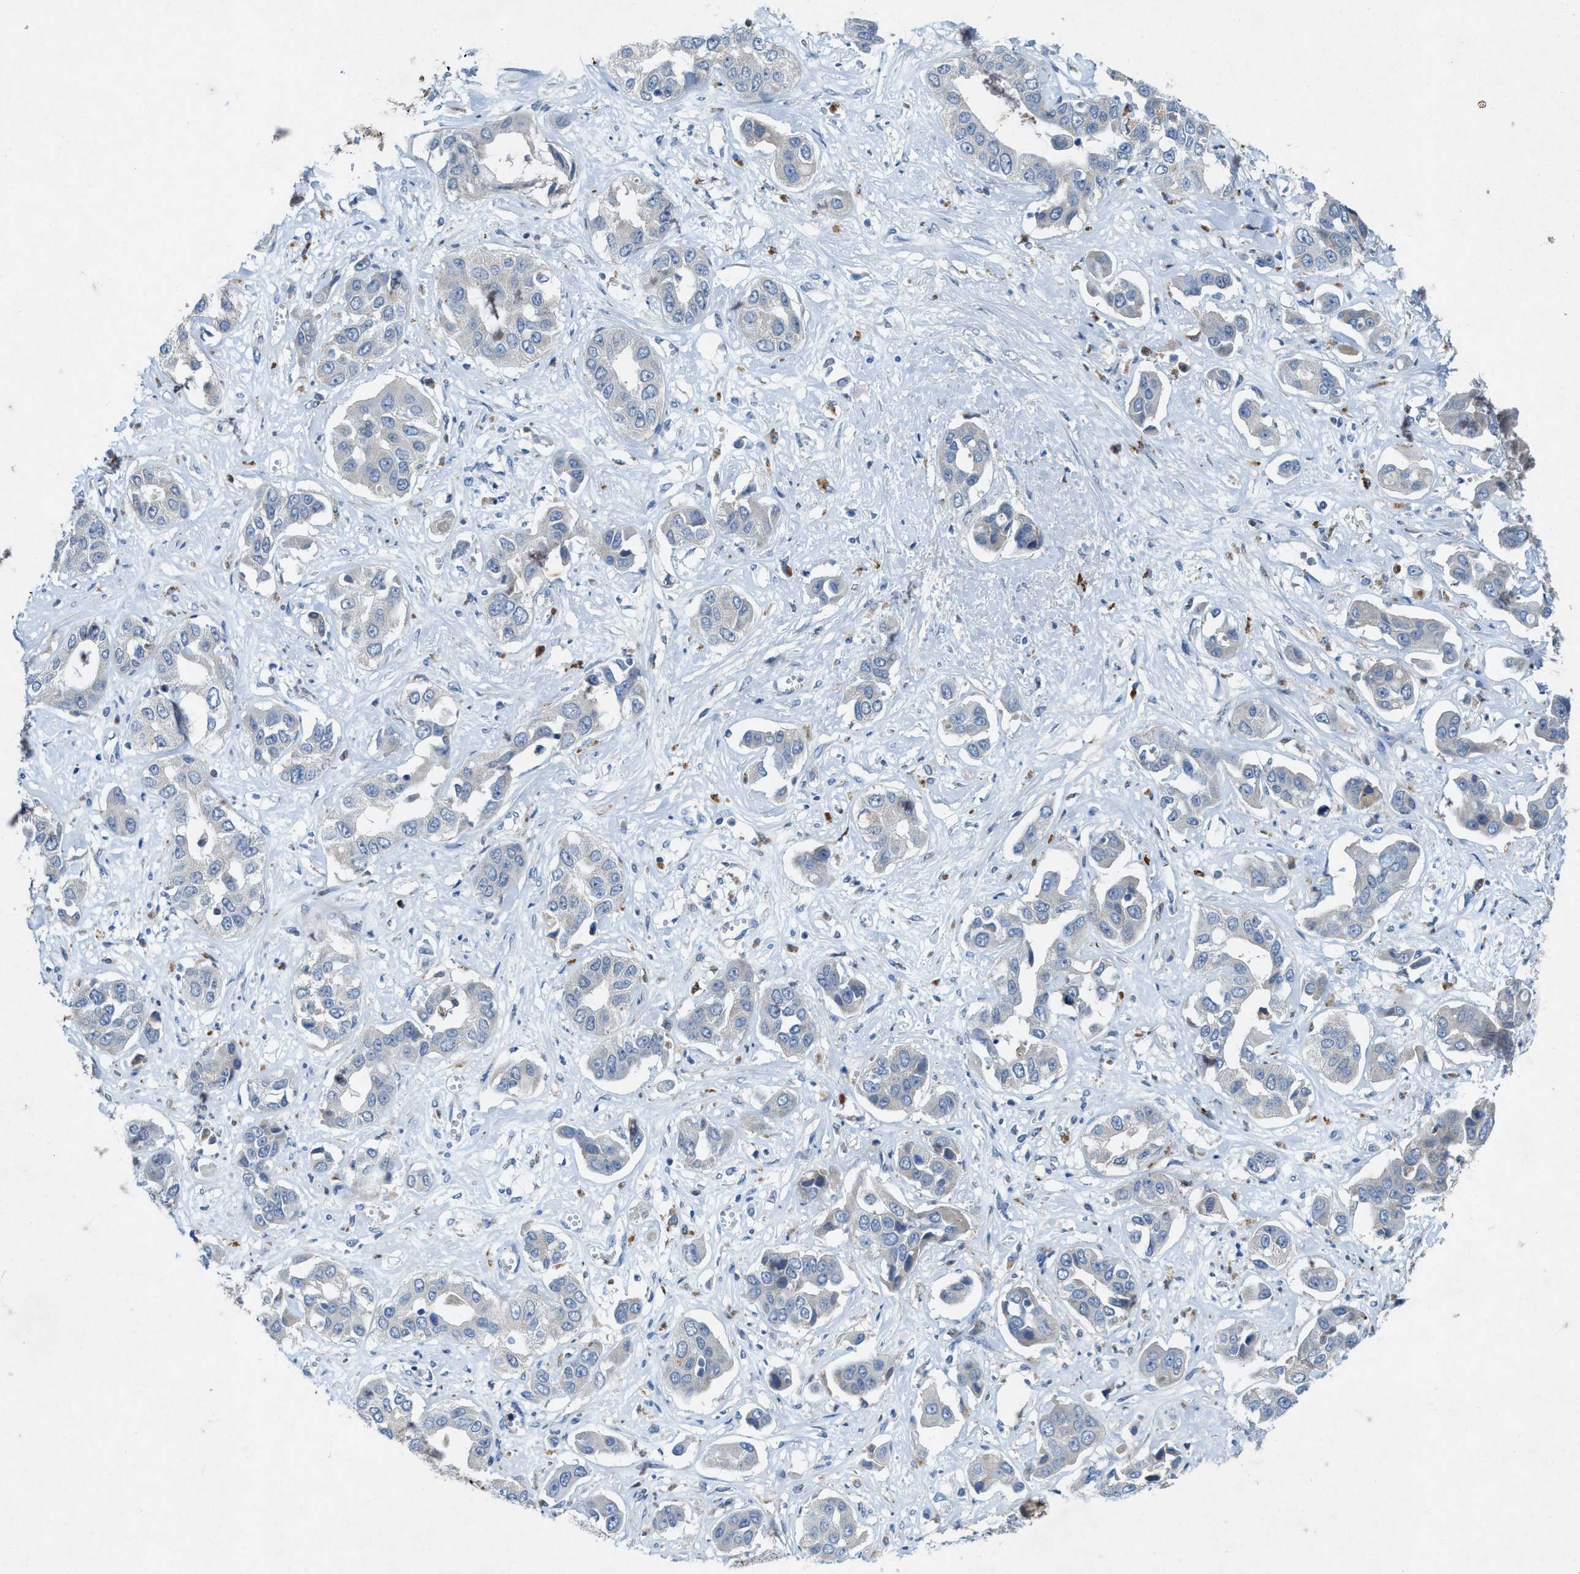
{"staining": {"intensity": "negative", "quantity": "none", "location": "none"}, "tissue": "liver cancer", "cell_type": "Tumor cells", "image_type": "cancer", "snomed": [{"axis": "morphology", "description": "Cholangiocarcinoma"}, {"axis": "topography", "description": "Liver"}], "caption": "Immunohistochemistry micrograph of neoplastic tissue: liver cancer (cholangiocarcinoma) stained with DAB demonstrates no significant protein positivity in tumor cells.", "gene": "URGCP", "patient": {"sex": "female", "age": 52}}